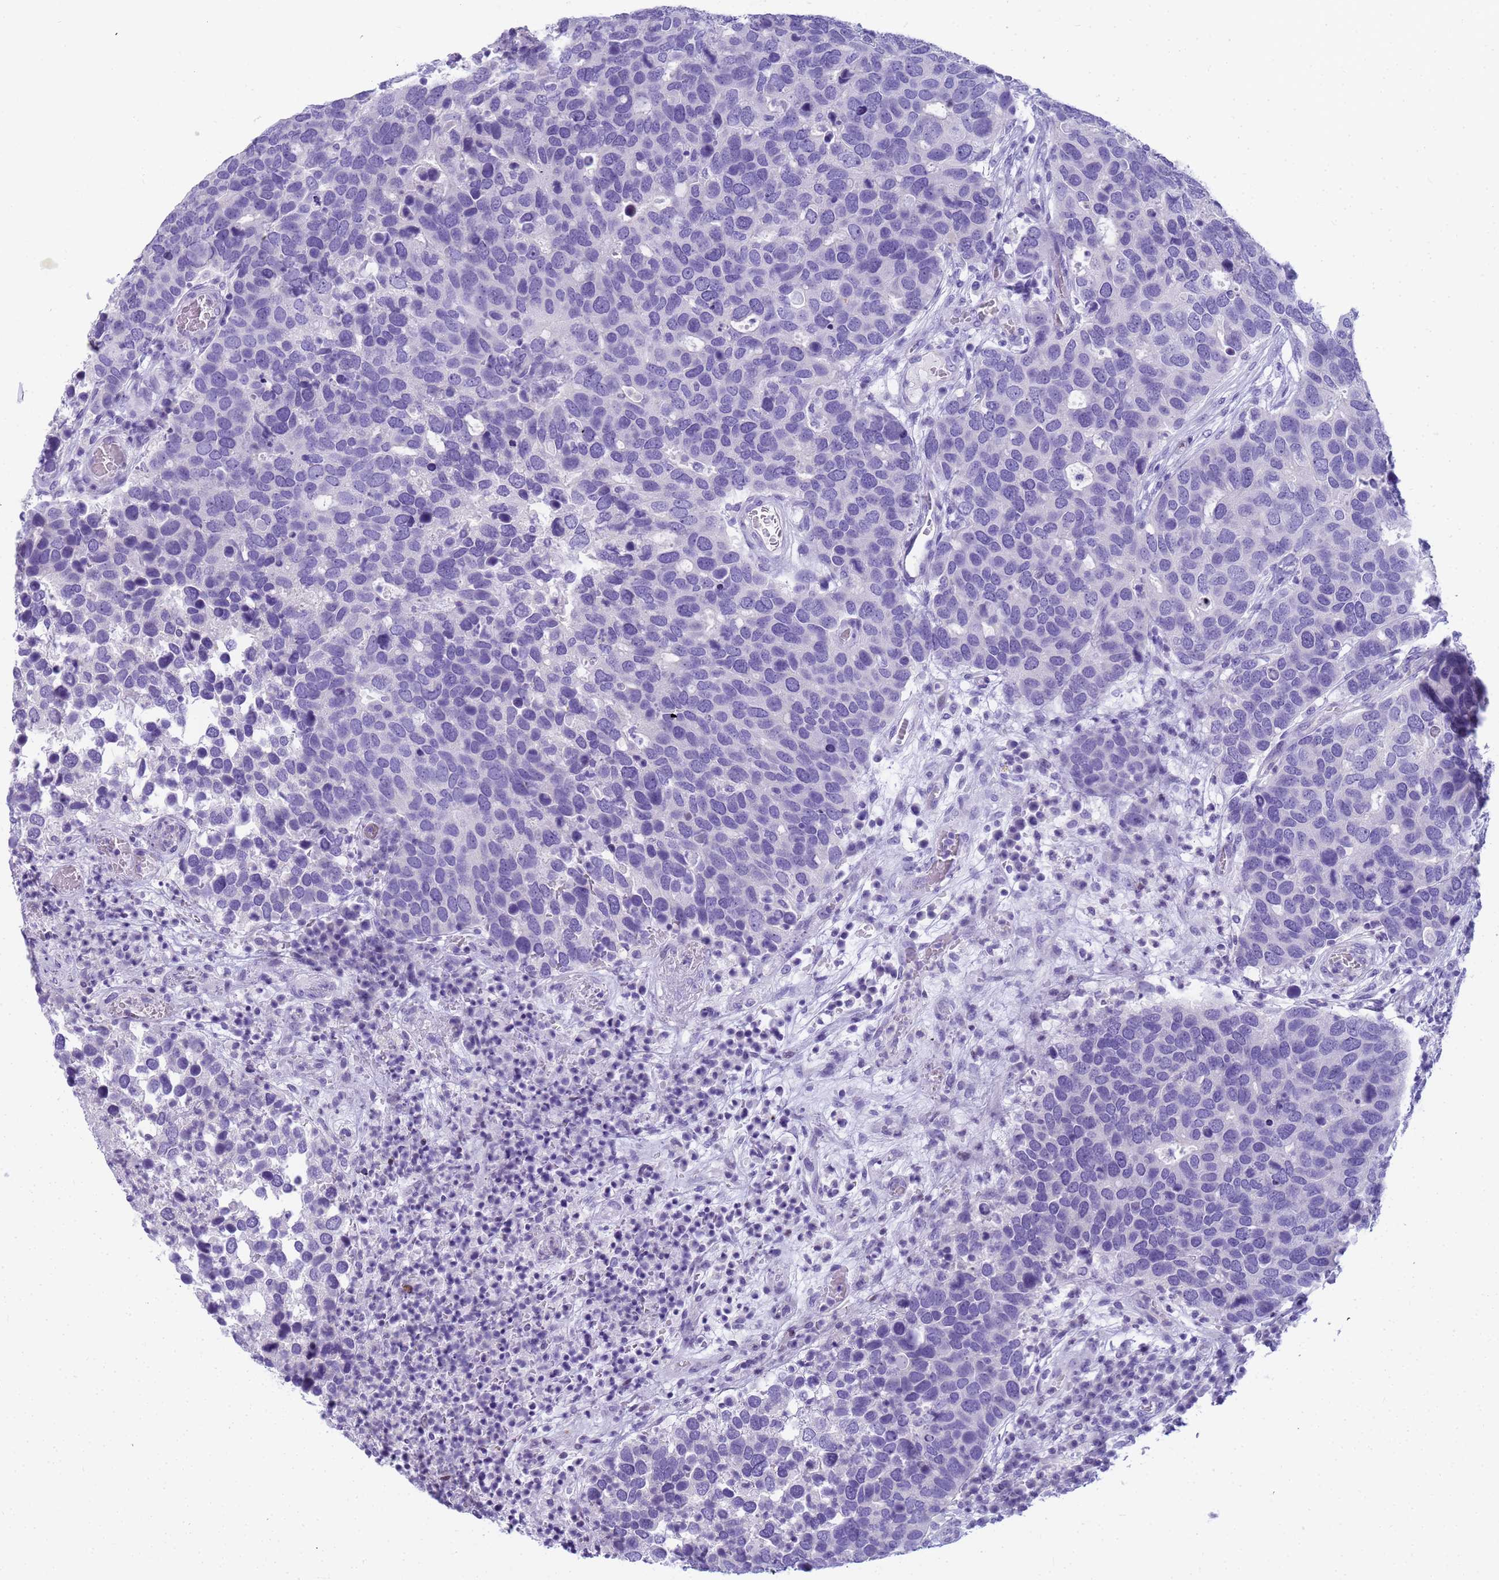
{"staining": {"intensity": "negative", "quantity": "none", "location": "none"}, "tissue": "breast cancer", "cell_type": "Tumor cells", "image_type": "cancer", "snomed": [{"axis": "morphology", "description": "Duct carcinoma"}, {"axis": "topography", "description": "Breast"}], "caption": "This photomicrograph is of breast invasive ductal carcinoma stained with immunohistochemistry (IHC) to label a protein in brown with the nuclei are counter-stained blue. There is no expression in tumor cells.", "gene": "RNASE2", "patient": {"sex": "female", "age": 83}}